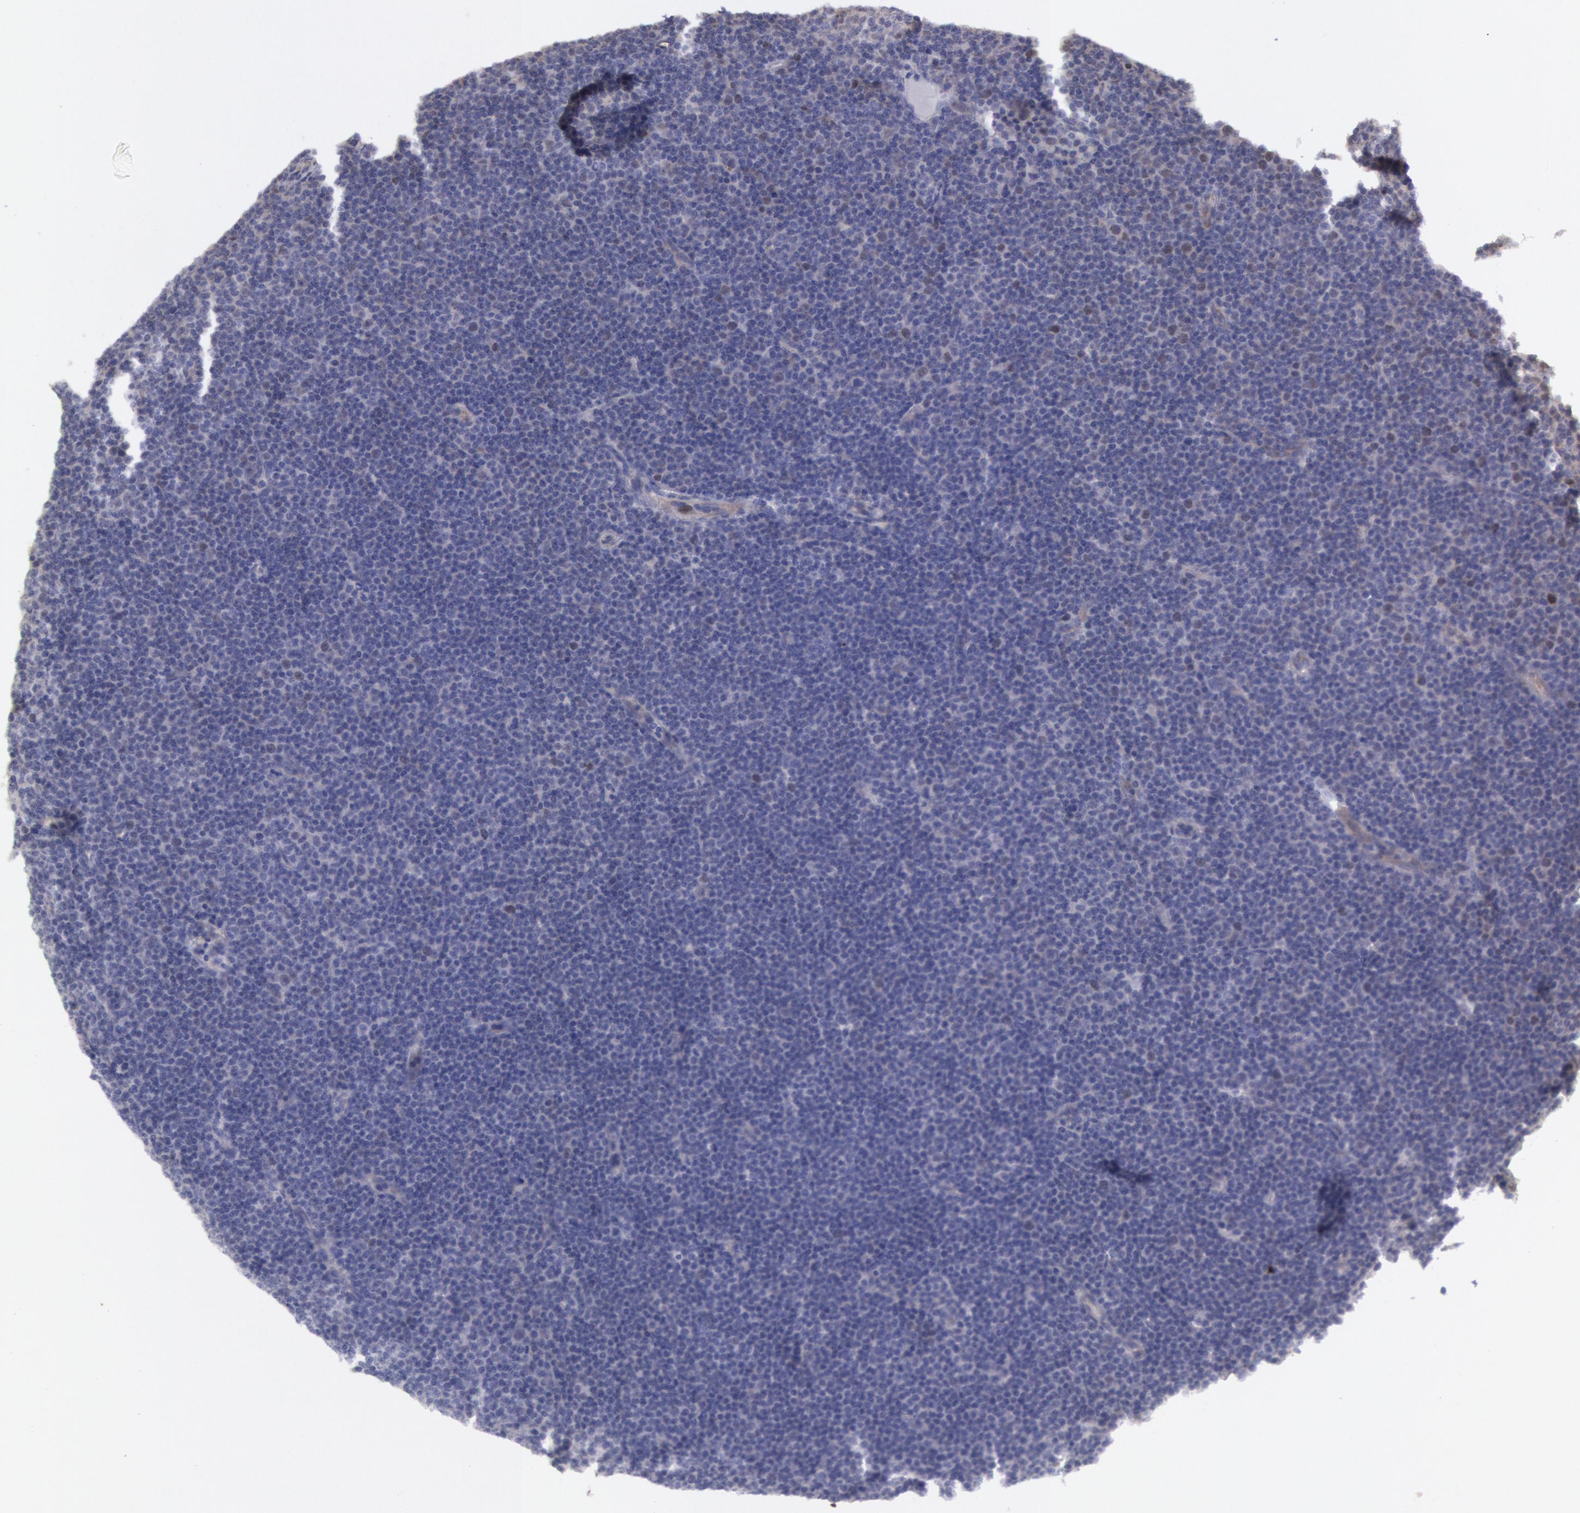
{"staining": {"intensity": "negative", "quantity": "none", "location": "none"}, "tissue": "lymphoma", "cell_type": "Tumor cells", "image_type": "cancer", "snomed": [{"axis": "morphology", "description": "Malignant lymphoma, non-Hodgkin's type, Low grade"}, {"axis": "topography", "description": "Lymph node"}], "caption": "Tumor cells show no significant positivity in malignant lymphoma, non-Hodgkin's type (low-grade).", "gene": "AMOTL1", "patient": {"sex": "male", "age": 57}}